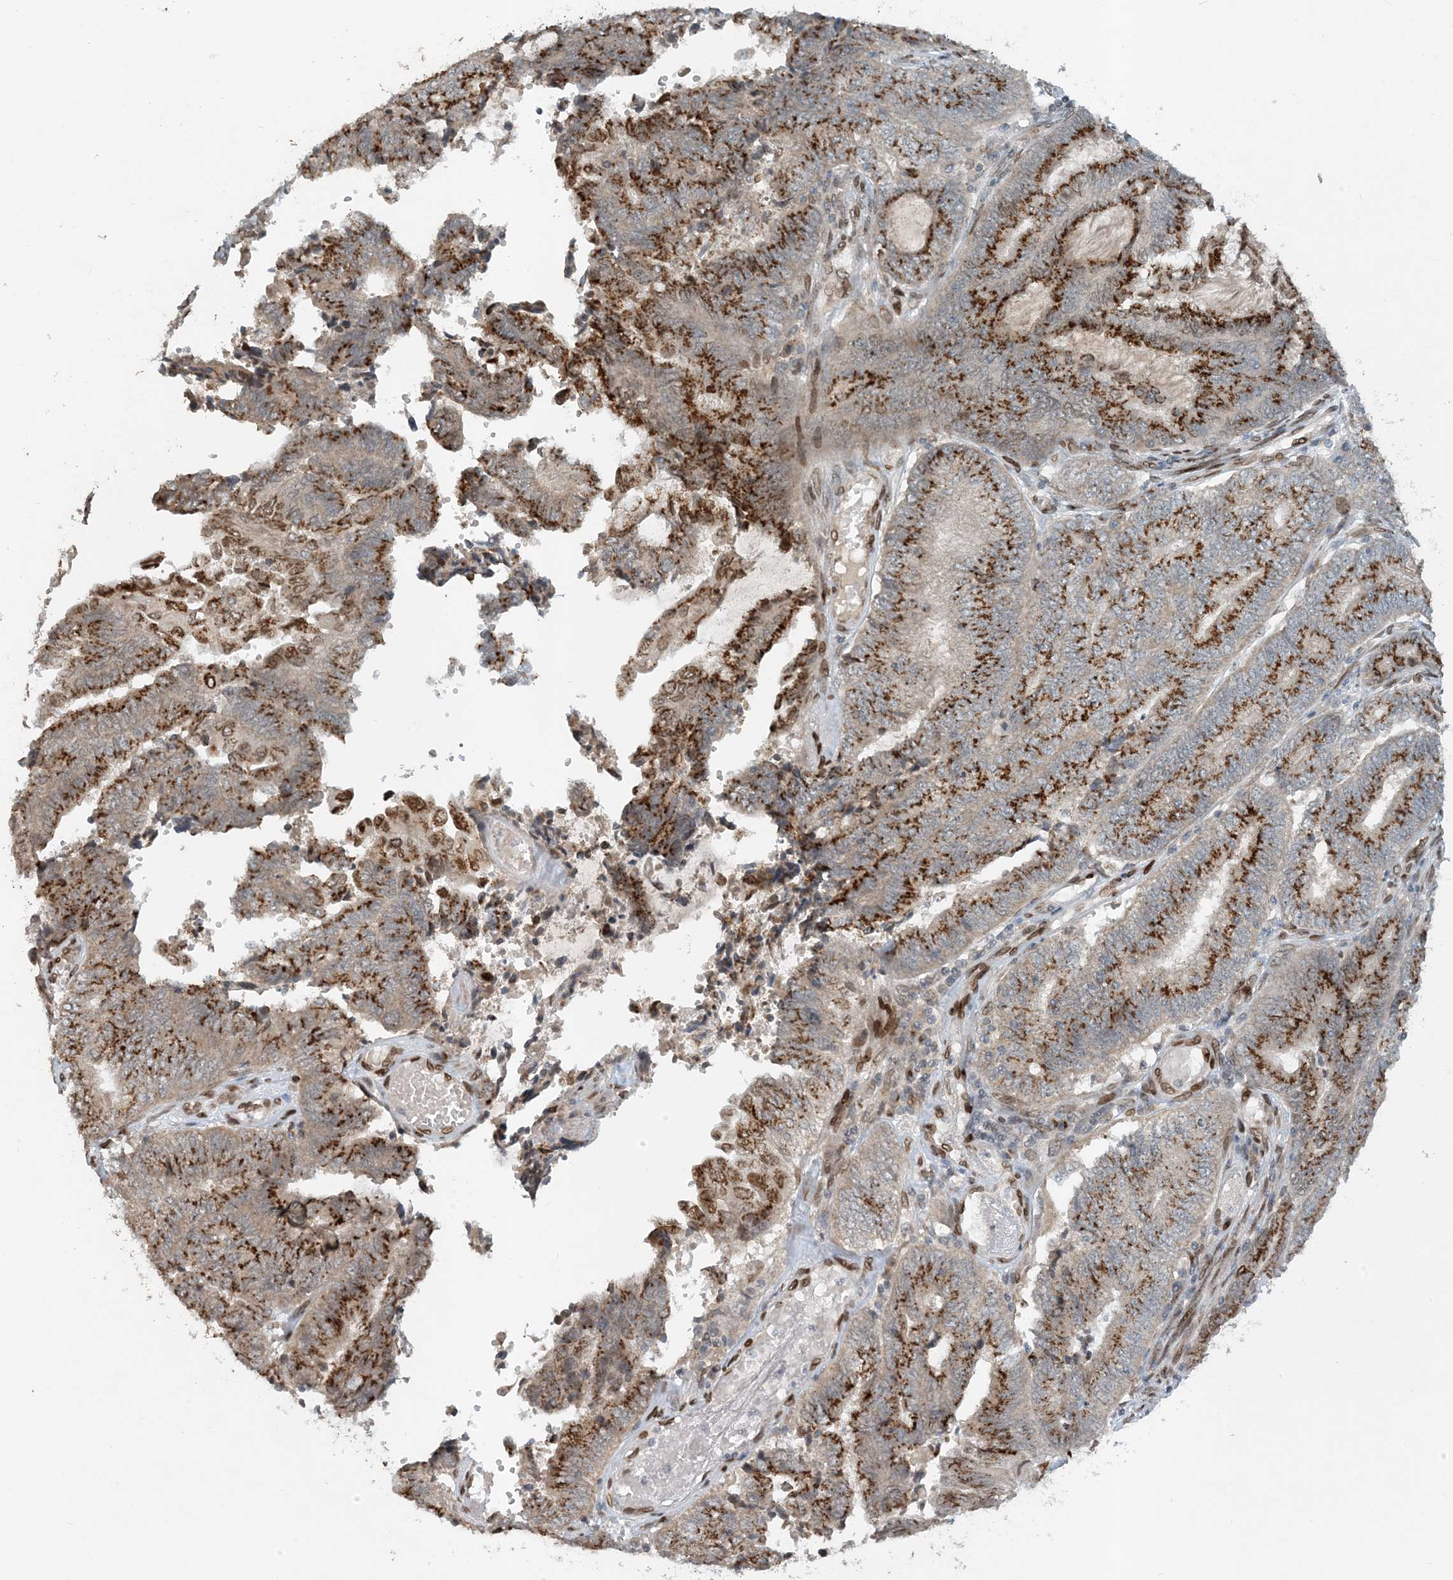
{"staining": {"intensity": "strong", "quantity": ">75%", "location": "cytoplasmic/membranous"}, "tissue": "endometrial cancer", "cell_type": "Tumor cells", "image_type": "cancer", "snomed": [{"axis": "morphology", "description": "Adenocarcinoma, NOS"}, {"axis": "topography", "description": "Uterus"}, {"axis": "topography", "description": "Endometrium"}], "caption": "Immunohistochemical staining of human adenocarcinoma (endometrial) demonstrates high levels of strong cytoplasmic/membranous protein expression in about >75% of tumor cells.", "gene": "SLC35A2", "patient": {"sex": "female", "age": 70}}